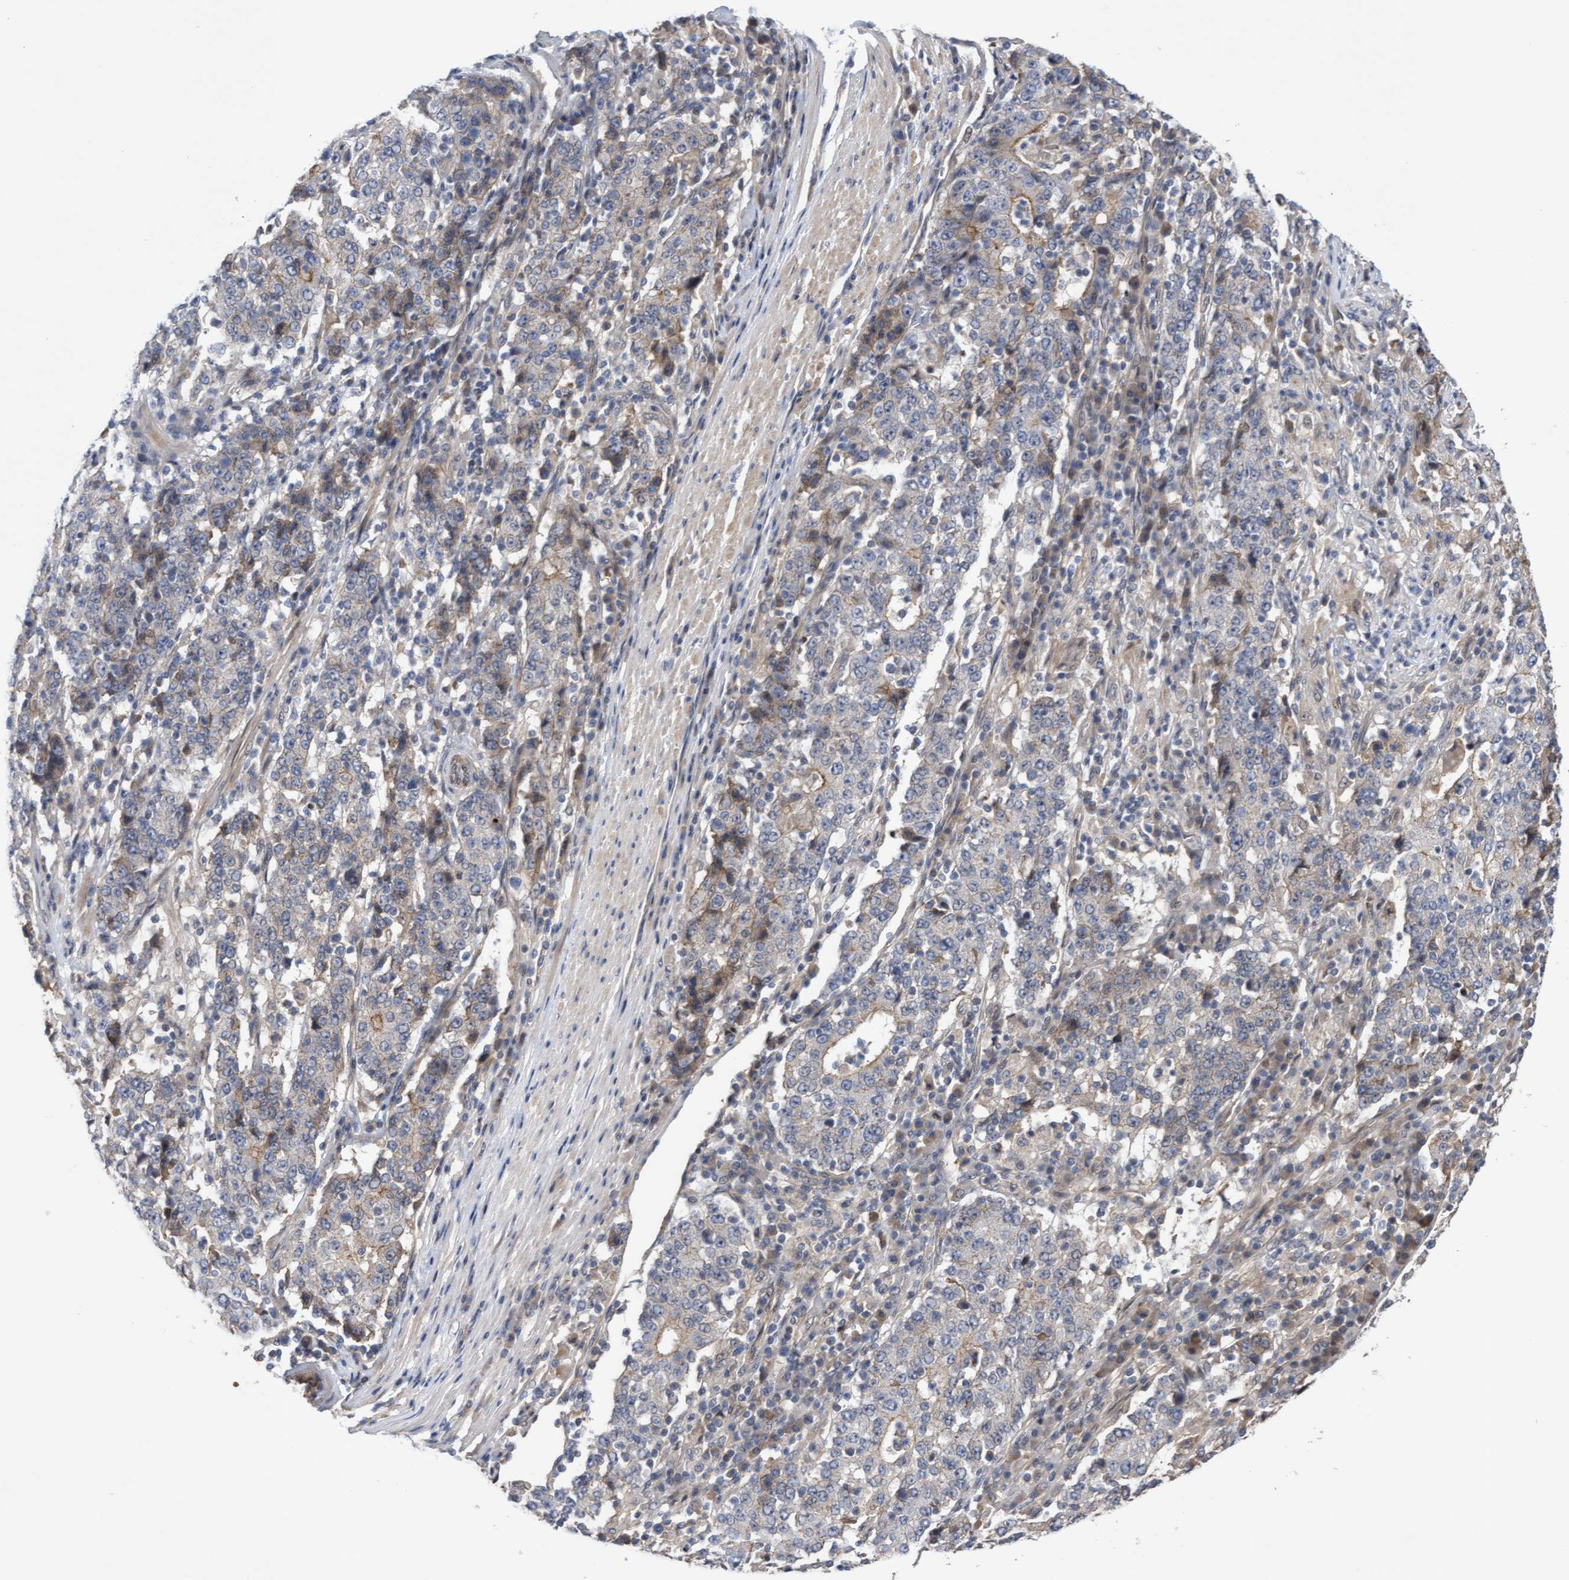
{"staining": {"intensity": "weak", "quantity": "<25%", "location": "cytoplasmic/membranous"}, "tissue": "stomach cancer", "cell_type": "Tumor cells", "image_type": "cancer", "snomed": [{"axis": "morphology", "description": "Adenocarcinoma, NOS"}, {"axis": "topography", "description": "Stomach"}], "caption": "Image shows no protein staining in tumor cells of stomach adenocarcinoma tissue. (DAB (3,3'-diaminobenzidine) immunohistochemistry (IHC) visualized using brightfield microscopy, high magnification).", "gene": "COBL", "patient": {"sex": "male", "age": 59}}